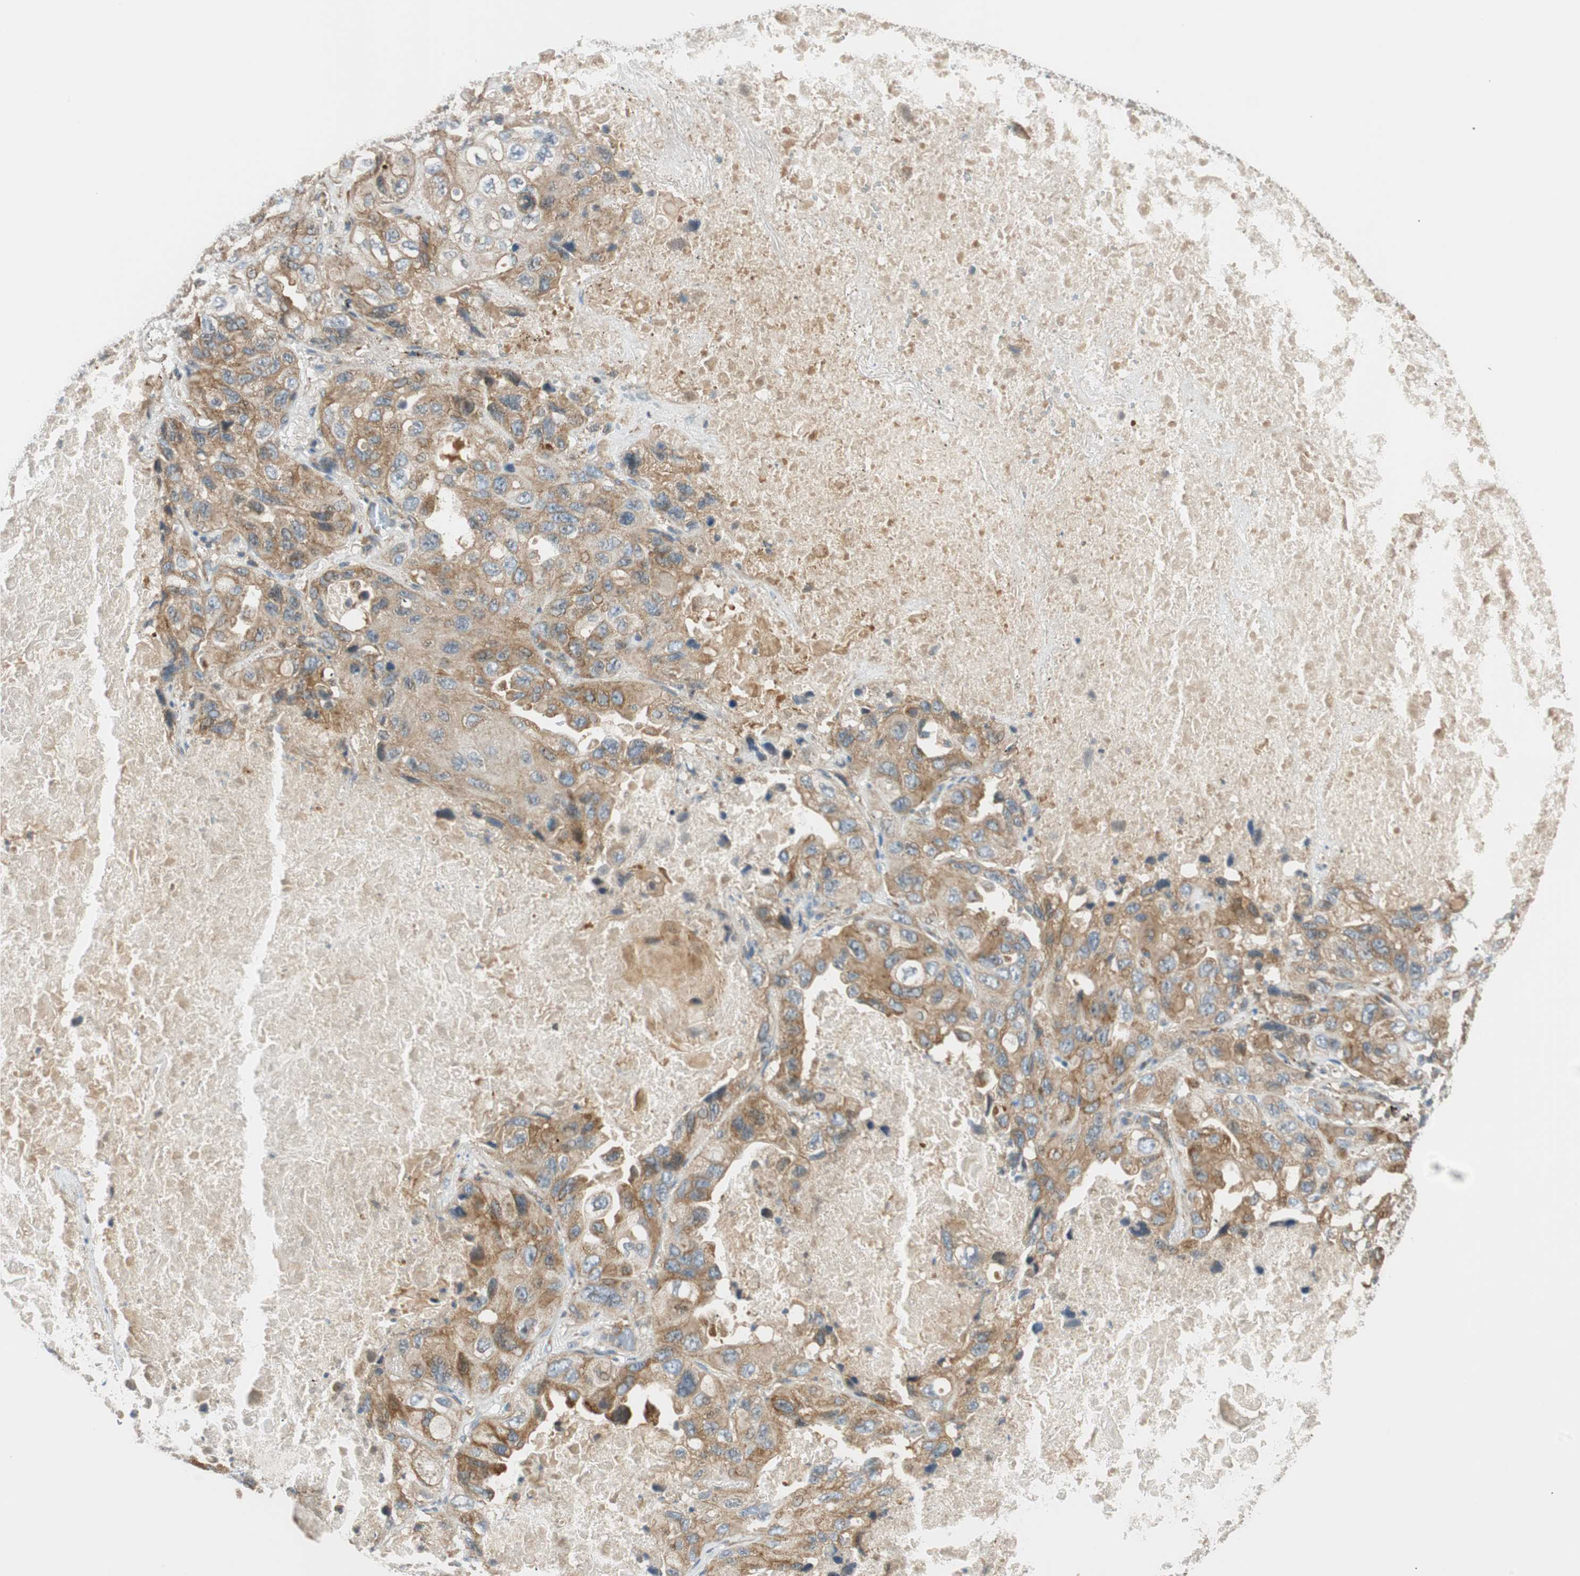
{"staining": {"intensity": "moderate", "quantity": ">75%", "location": "cytoplasmic/membranous"}, "tissue": "lung cancer", "cell_type": "Tumor cells", "image_type": "cancer", "snomed": [{"axis": "morphology", "description": "Squamous cell carcinoma, NOS"}, {"axis": "topography", "description": "Lung"}], "caption": "A brown stain highlights moderate cytoplasmic/membranous staining of a protein in squamous cell carcinoma (lung) tumor cells.", "gene": "ABI1", "patient": {"sex": "female", "age": 73}}